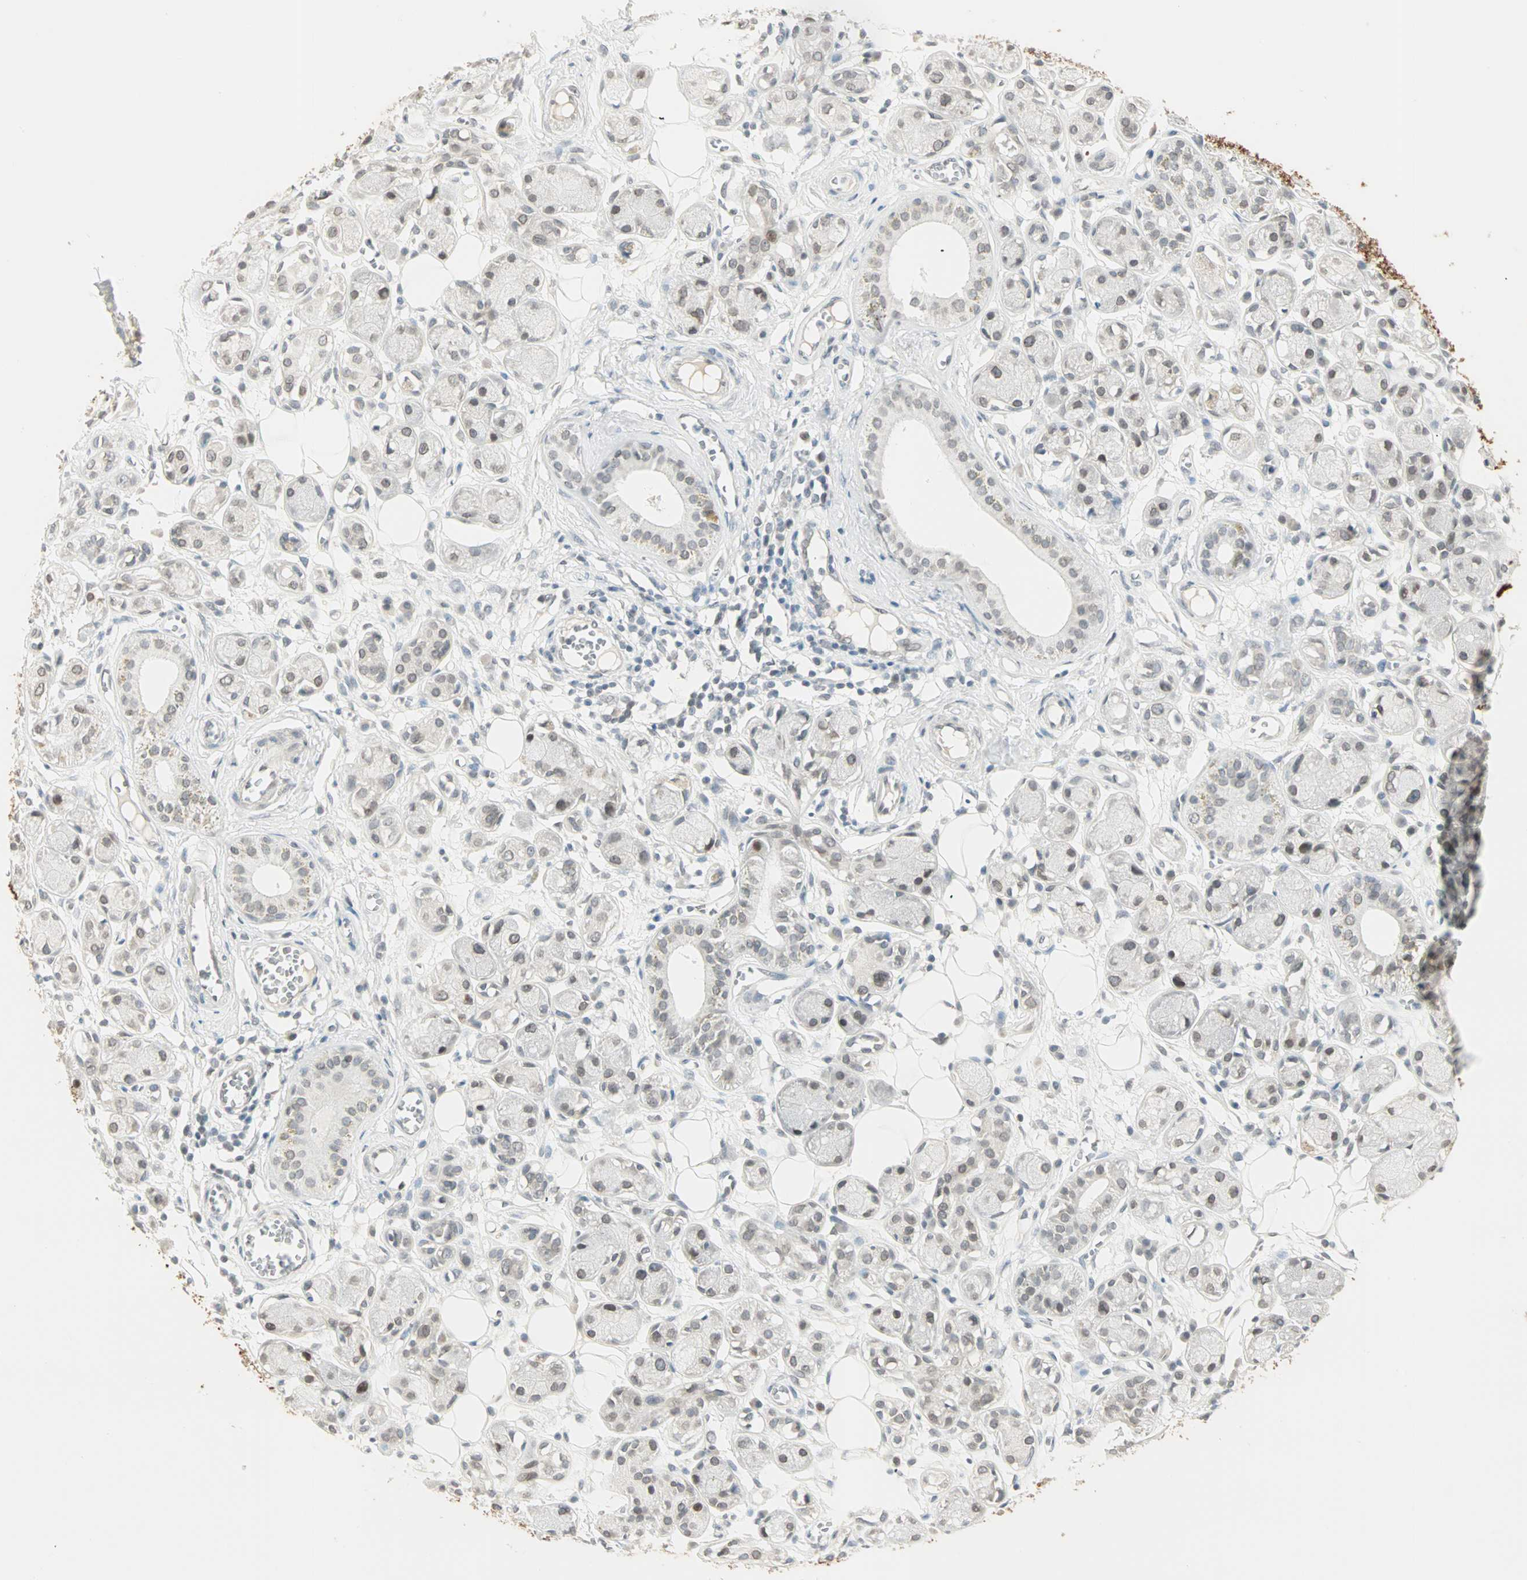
{"staining": {"intensity": "negative", "quantity": "none", "location": "none"}, "tissue": "adipose tissue", "cell_type": "Adipocytes", "image_type": "normal", "snomed": [{"axis": "morphology", "description": "Normal tissue, NOS"}, {"axis": "morphology", "description": "Inflammation, NOS"}, {"axis": "topography", "description": "Vascular tissue"}, {"axis": "topography", "description": "Salivary gland"}], "caption": "Immunohistochemical staining of unremarkable adipose tissue shows no significant staining in adipocytes. (Brightfield microscopy of DAB (3,3'-diaminobenzidine) IHC at high magnification).", "gene": "BCAN", "patient": {"sex": "female", "age": 75}}